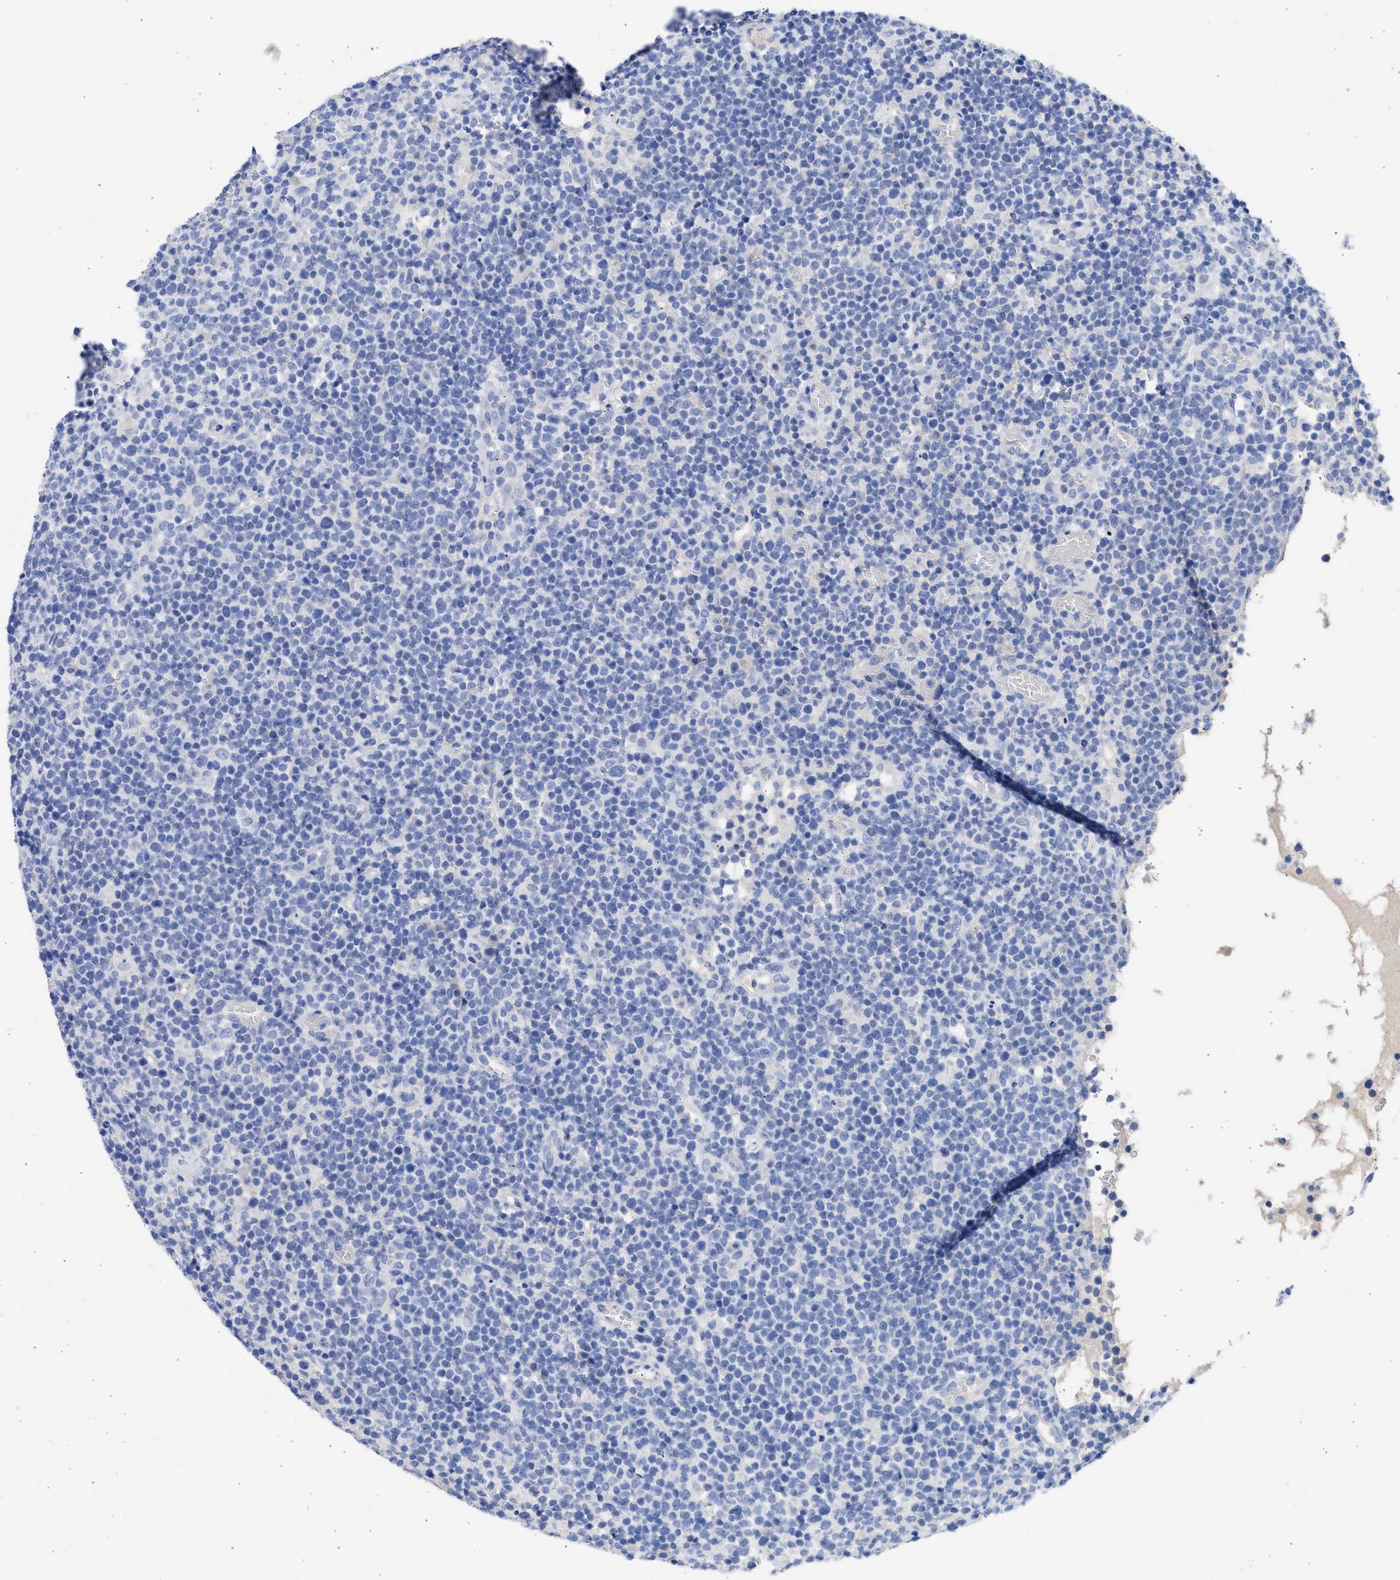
{"staining": {"intensity": "negative", "quantity": "none", "location": "none"}, "tissue": "lymphoma", "cell_type": "Tumor cells", "image_type": "cancer", "snomed": [{"axis": "morphology", "description": "Malignant lymphoma, non-Hodgkin's type, High grade"}, {"axis": "topography", "description": "Lymph node"}], "caption": "Tumor cells show no significant staining in lymphoma. (Stains: DAB (3,3'-diaminobenzidine) immunohistochemistry with hematoxylin counter stain, Microscopy: brightfield microscopy at high magnification).", "gene": "RSPH1", "patient": {"sex": "male", "age": 61}}